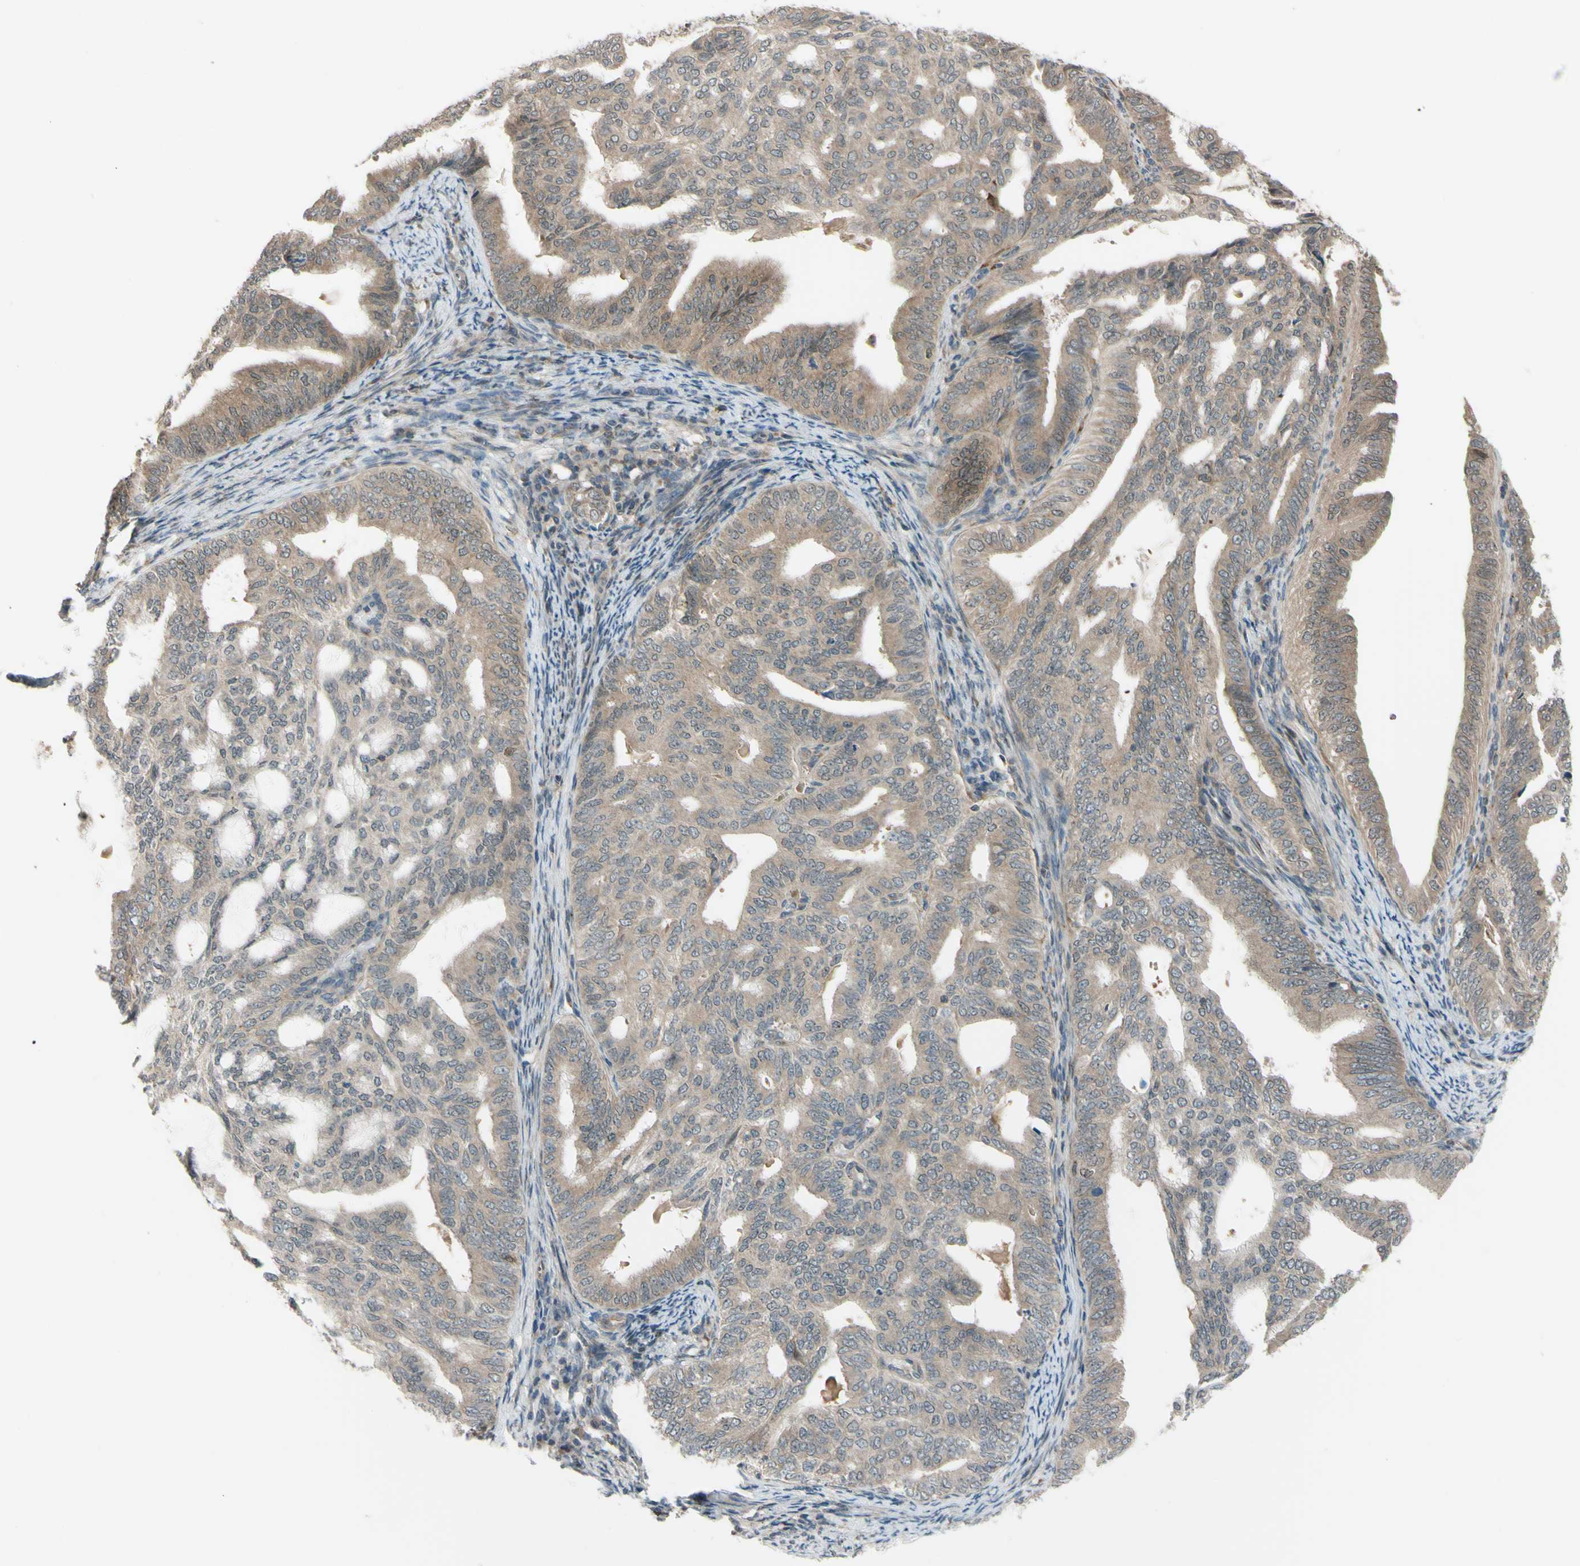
{"staining": {"intensity": "weak", "quantity": "25%-75%", "location": "cytoplasmic/membranous,nuclear"}, "tissue": "endometrial cancer", "cell_type": "Tumor cells", "image_type": "cancer", "snomed": [{"axis": "morphology", "description": "Adenocarcinoma, NOS"}, {"axis": "topography", "description": "Endometrium"}], "caption": "Protein expression analysis of human adenocarcinoma (endometrial) reveals weak cytoplasmic/membranous and nuclear expression in approximately 25%-75% of tumor cells. (DAB (3,3'-diaminobenzidine) IHC, brown staining for protein, blue staining for nuclei).", "gene": "FLII", "patient": {"sex": "female", "age": 58}}